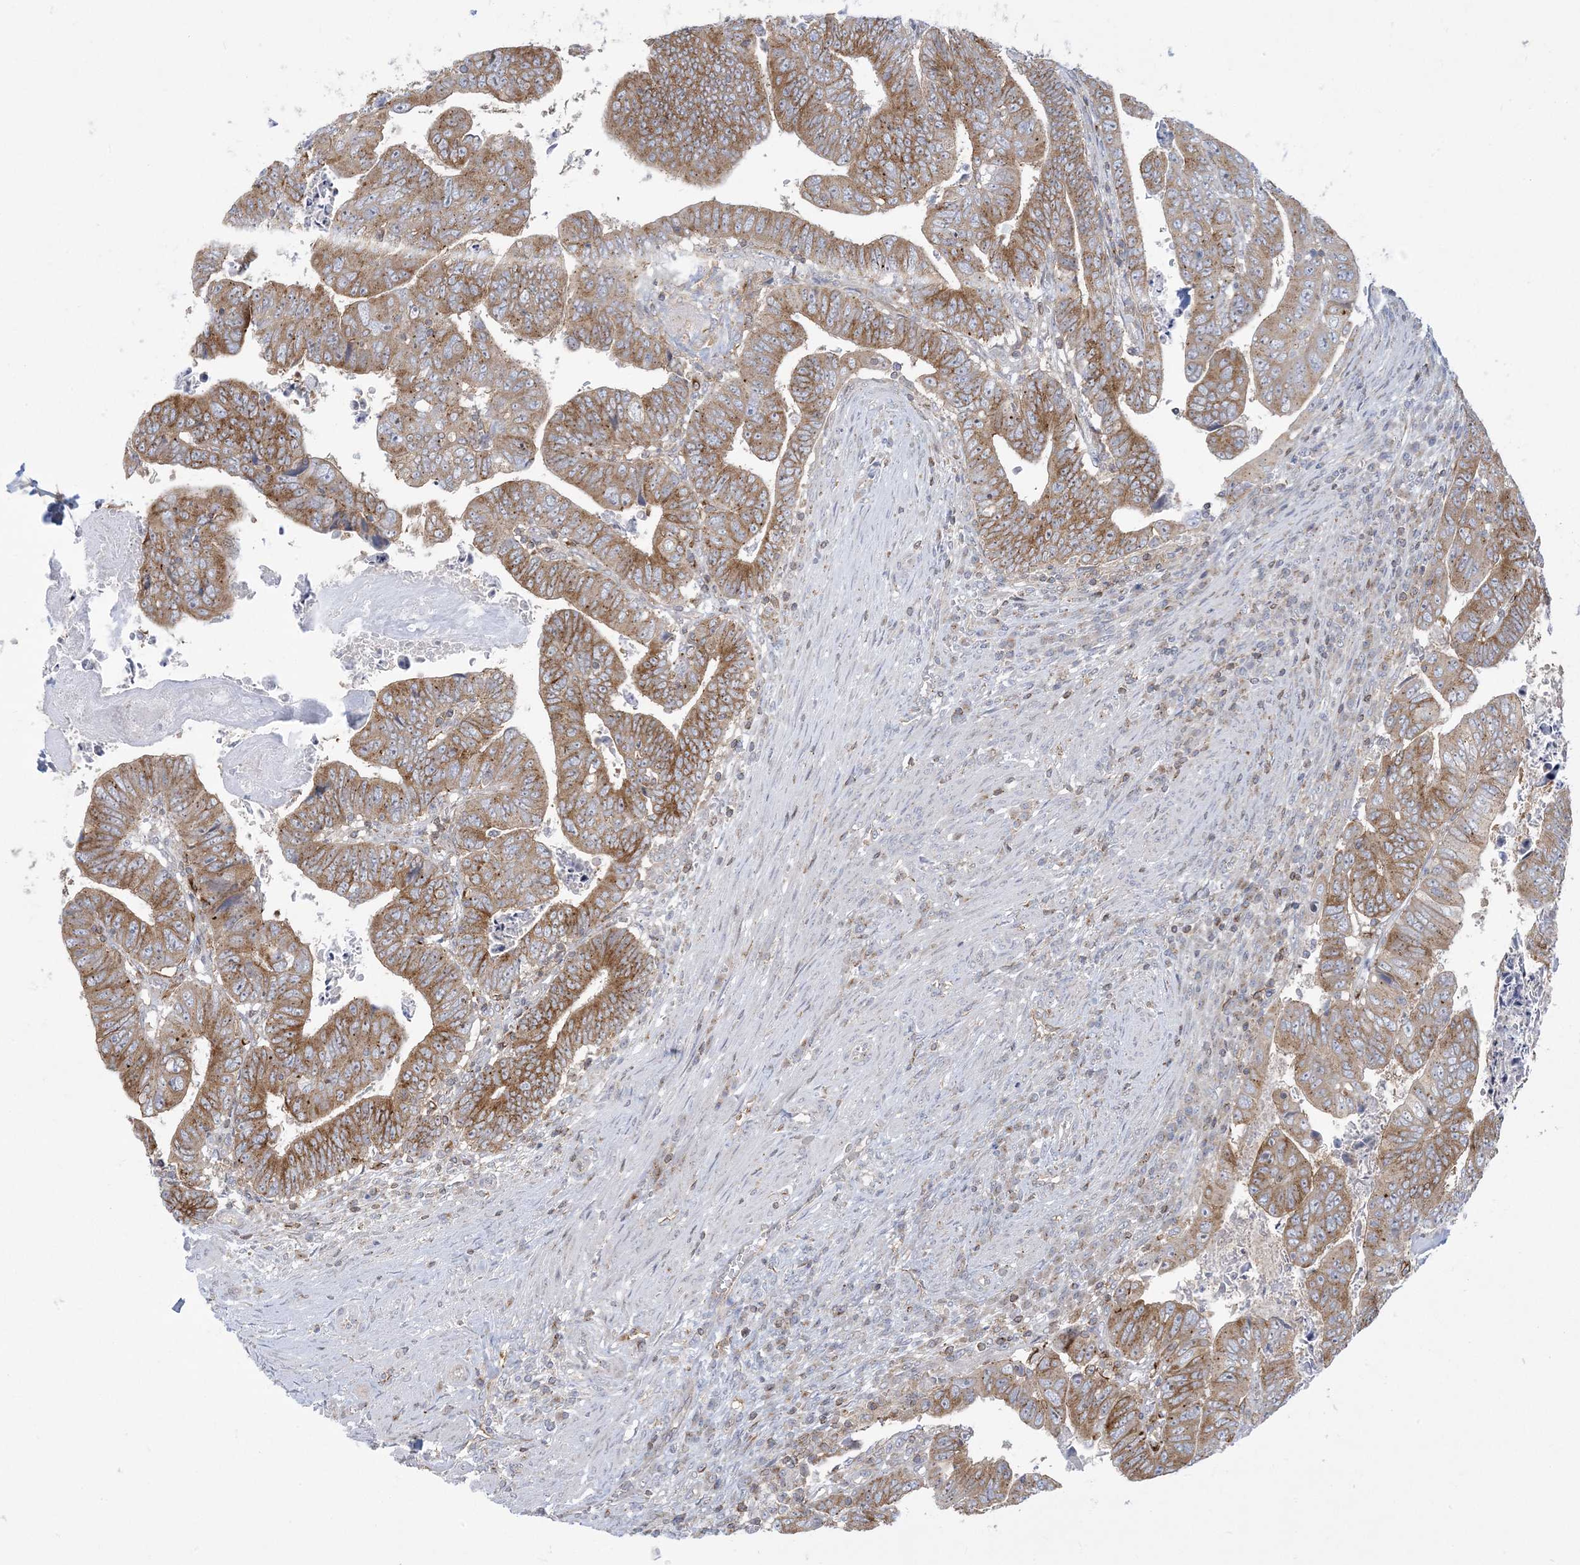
{"staining": {"intensity": "moderate", "quantity": ">75%", "location": "cytoplasmic/membranous"}, "tissue": "colorectal cancer", "cell_type": "Tumor cells", "image_type": "cancer", "snomed": [{"axis": "morphology", "description": "Normal tissue, NOS"}, {"axis": "morphology", "description": "Adenocarcinoma, NOS"}, {"axis": "topography", "description": "Rectum"}], "caption": "This is an image of immunohistochemistry staining of colorectal adenocarcinoma, which shows moderate staining in the cytoplasmic/membranous of tumor cells.", "gene": "SLAMF9", "patient": {"sex": "female", "age": 65}}